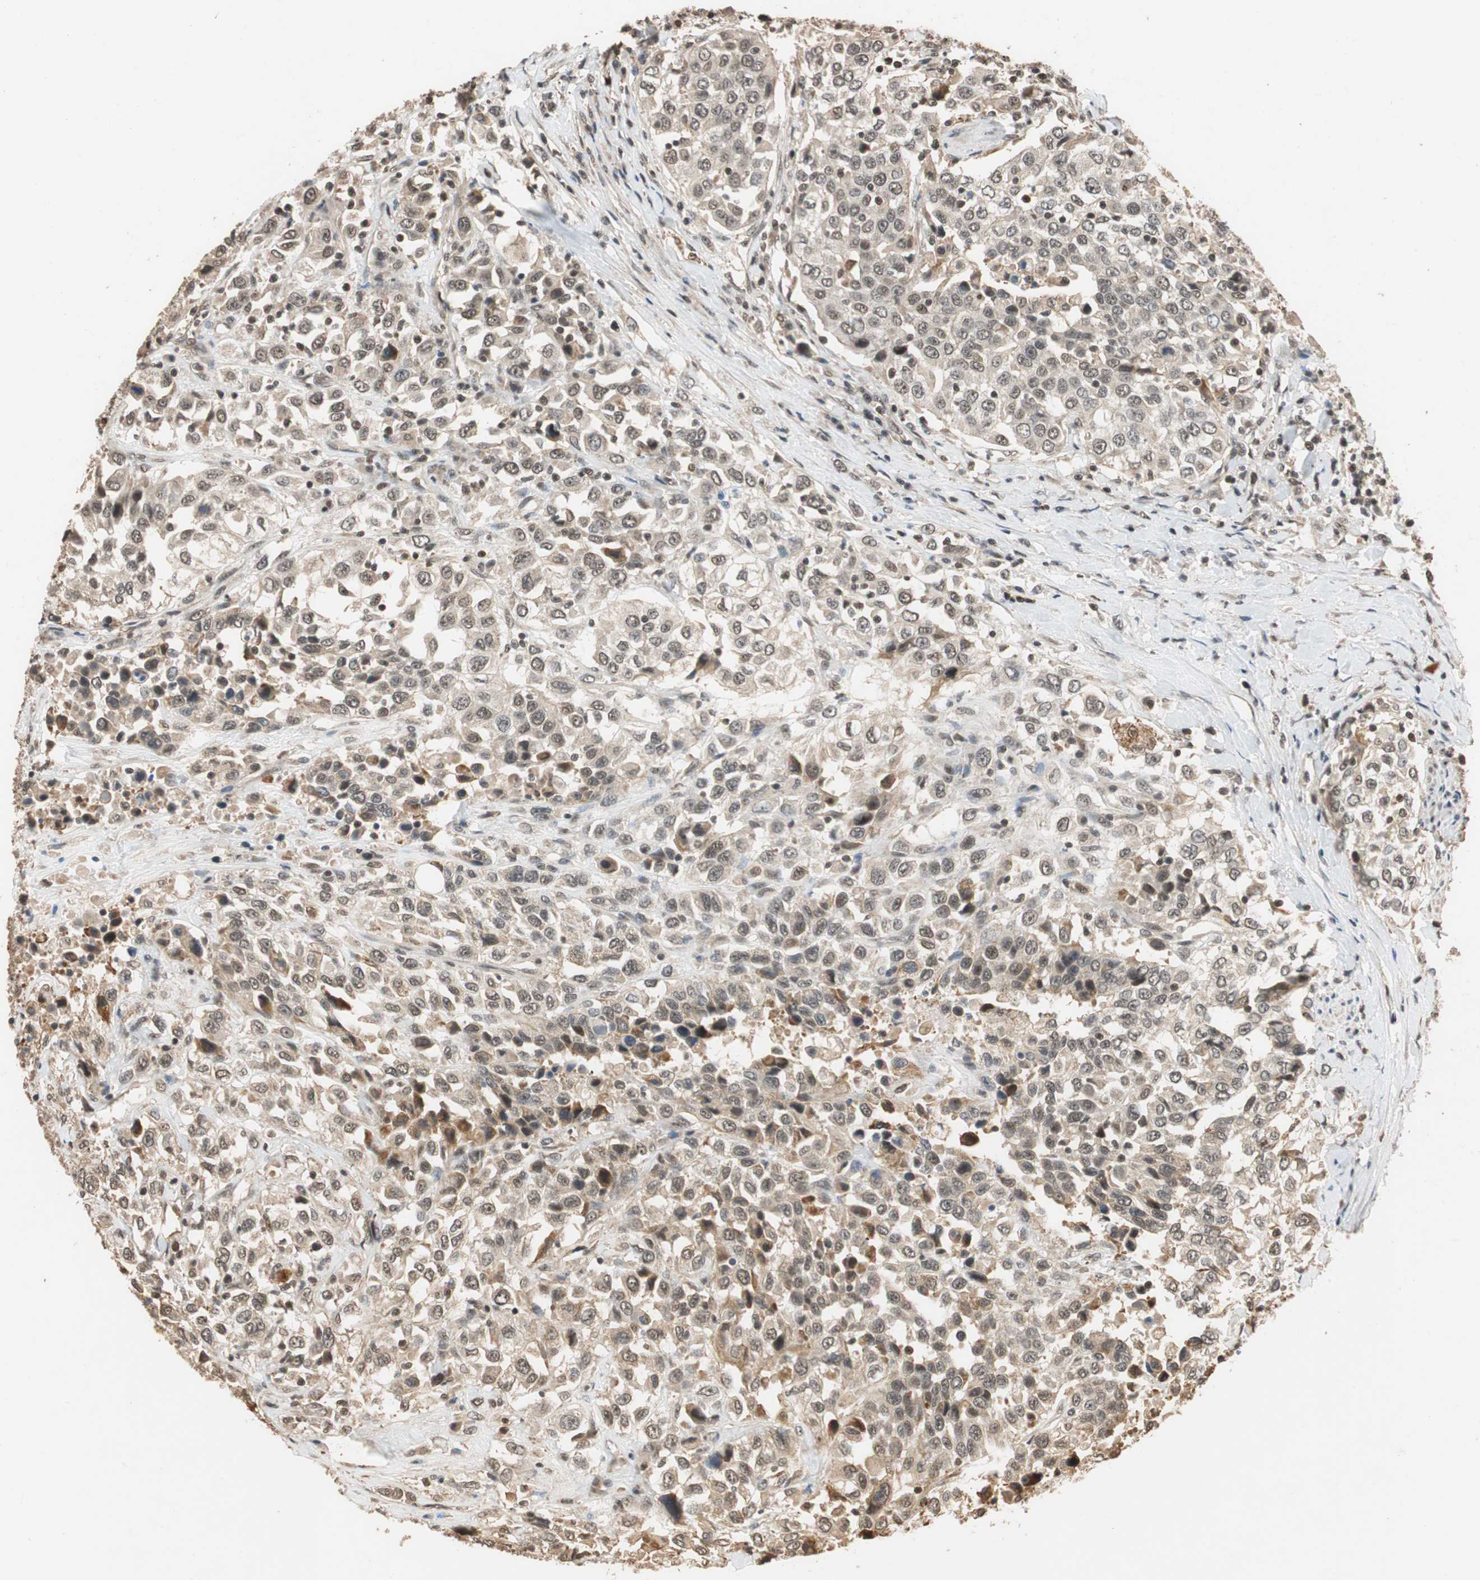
{"staining": {"intensity": "moderate", "quantity": ">75%", "location": "cytoplasmic/membranous,nuclear"}, "tissue": "urothelial cancer", "cell_type": "Tumor cells", "image_type": "cancer", "snomed": [{"axis": "morphology", "description": "Urothelial carcinoma, High grade"}, {"axis": "topography", "description": "Urinary bladder"}], "caption": "An immunohistochemistry photomicrograph of neoplastic tissue is shown. Protein staining in brown labels moderate cytoplasmic/membranous and nuclear positivity in high-grade urothelial carcinoma within tumor cells.", "gene": "CDC5L", "patient": {"sex": "female", "age": 80}}